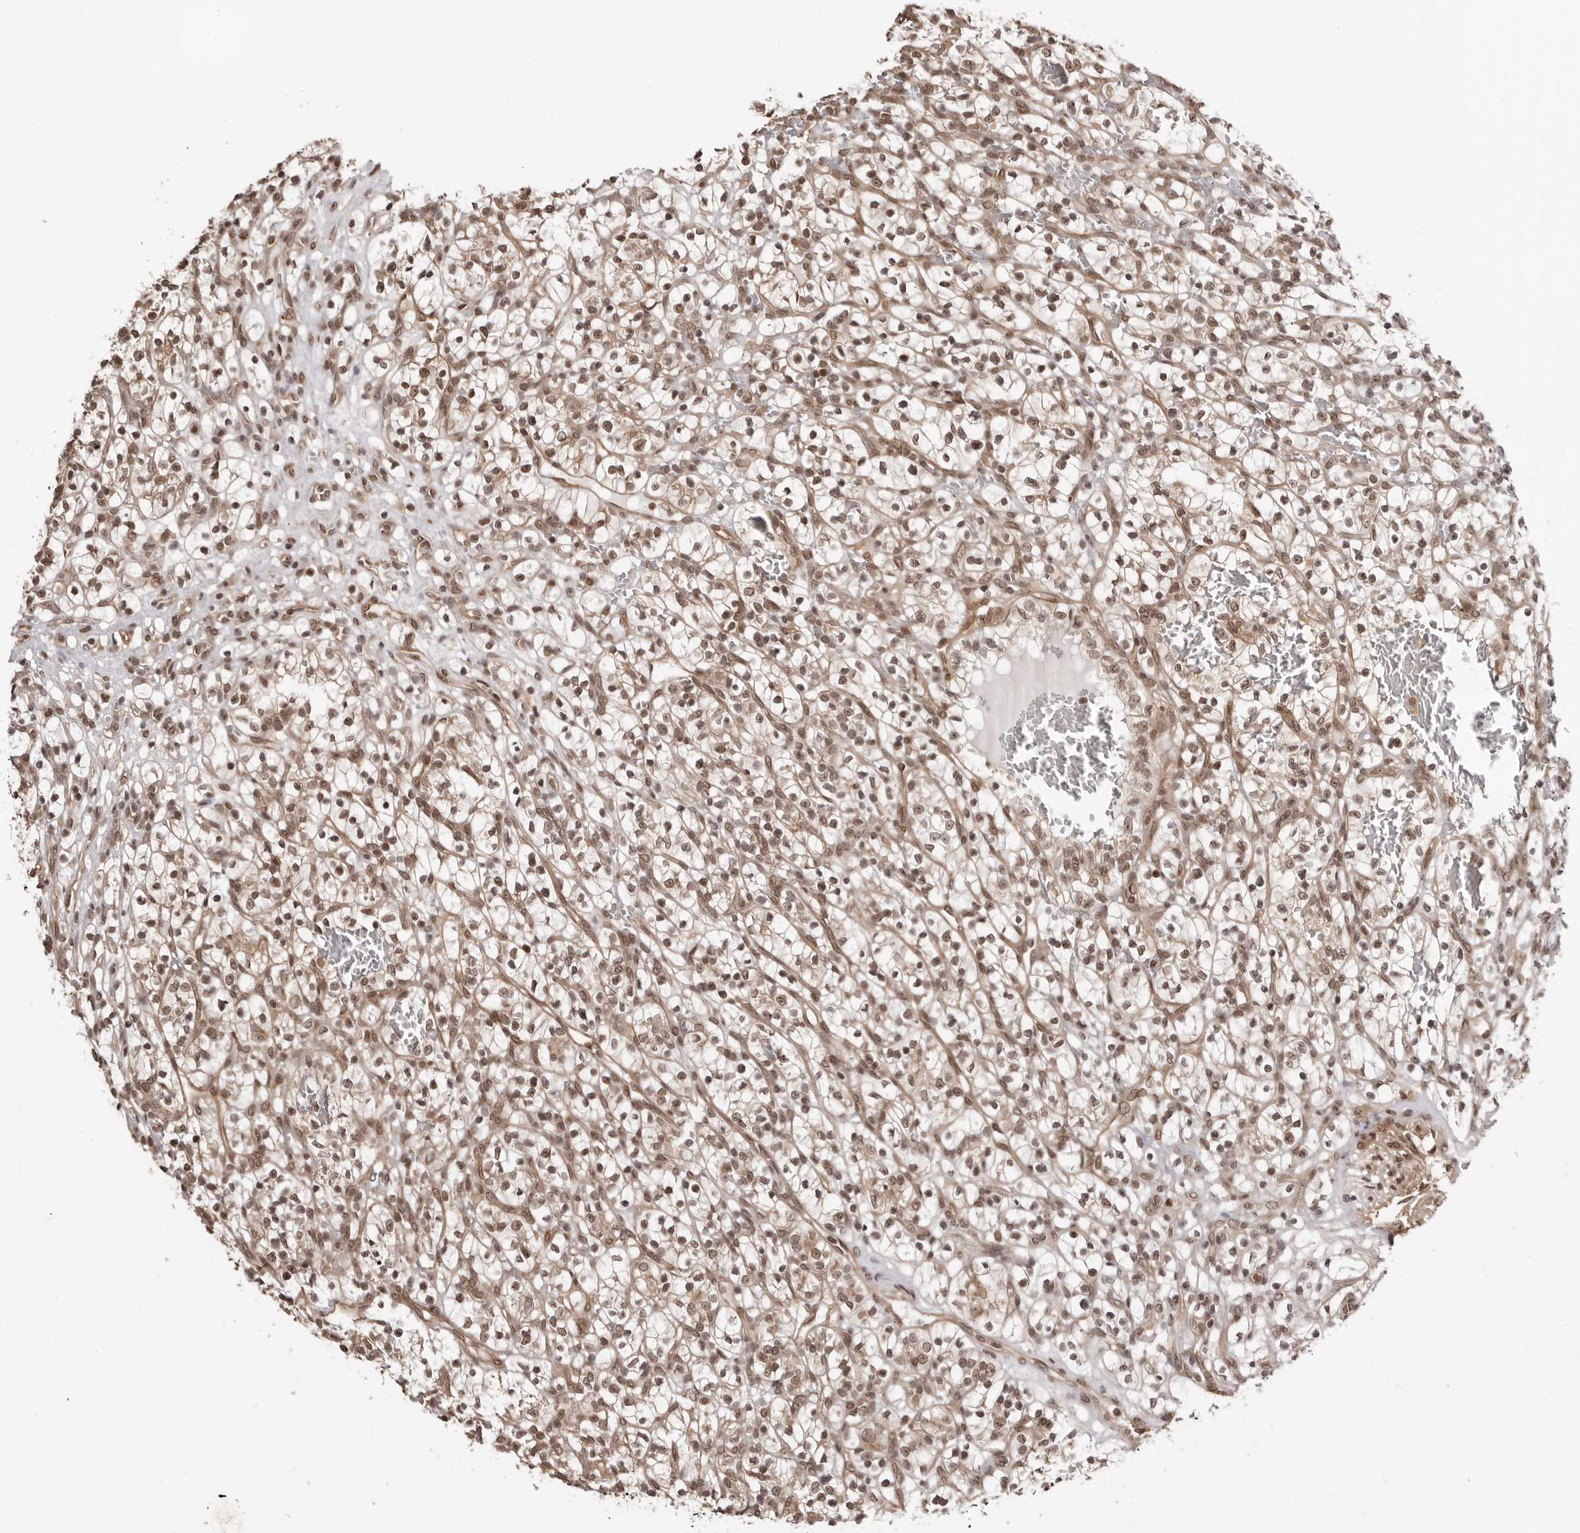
{"staining": {"intensity": "moderate", "quantity": ">75%", "location": "nuclear"}, "tissue": "renal cancer", "cell_type": "Tumor cells", "image_type": "cancer", "snomed": [{"axis": "morphology", "description": "Adenocarcinoma, NOS"}, {"axis": "topography", "description": "Kidney"}], "caption": "Tumor cells demonstrate moderate nuclear positivity in approximately >75% of cells in adenocarcinoma (renal).", "gene": "SDE2", "patient": {"sex": "female", "age": 57}}